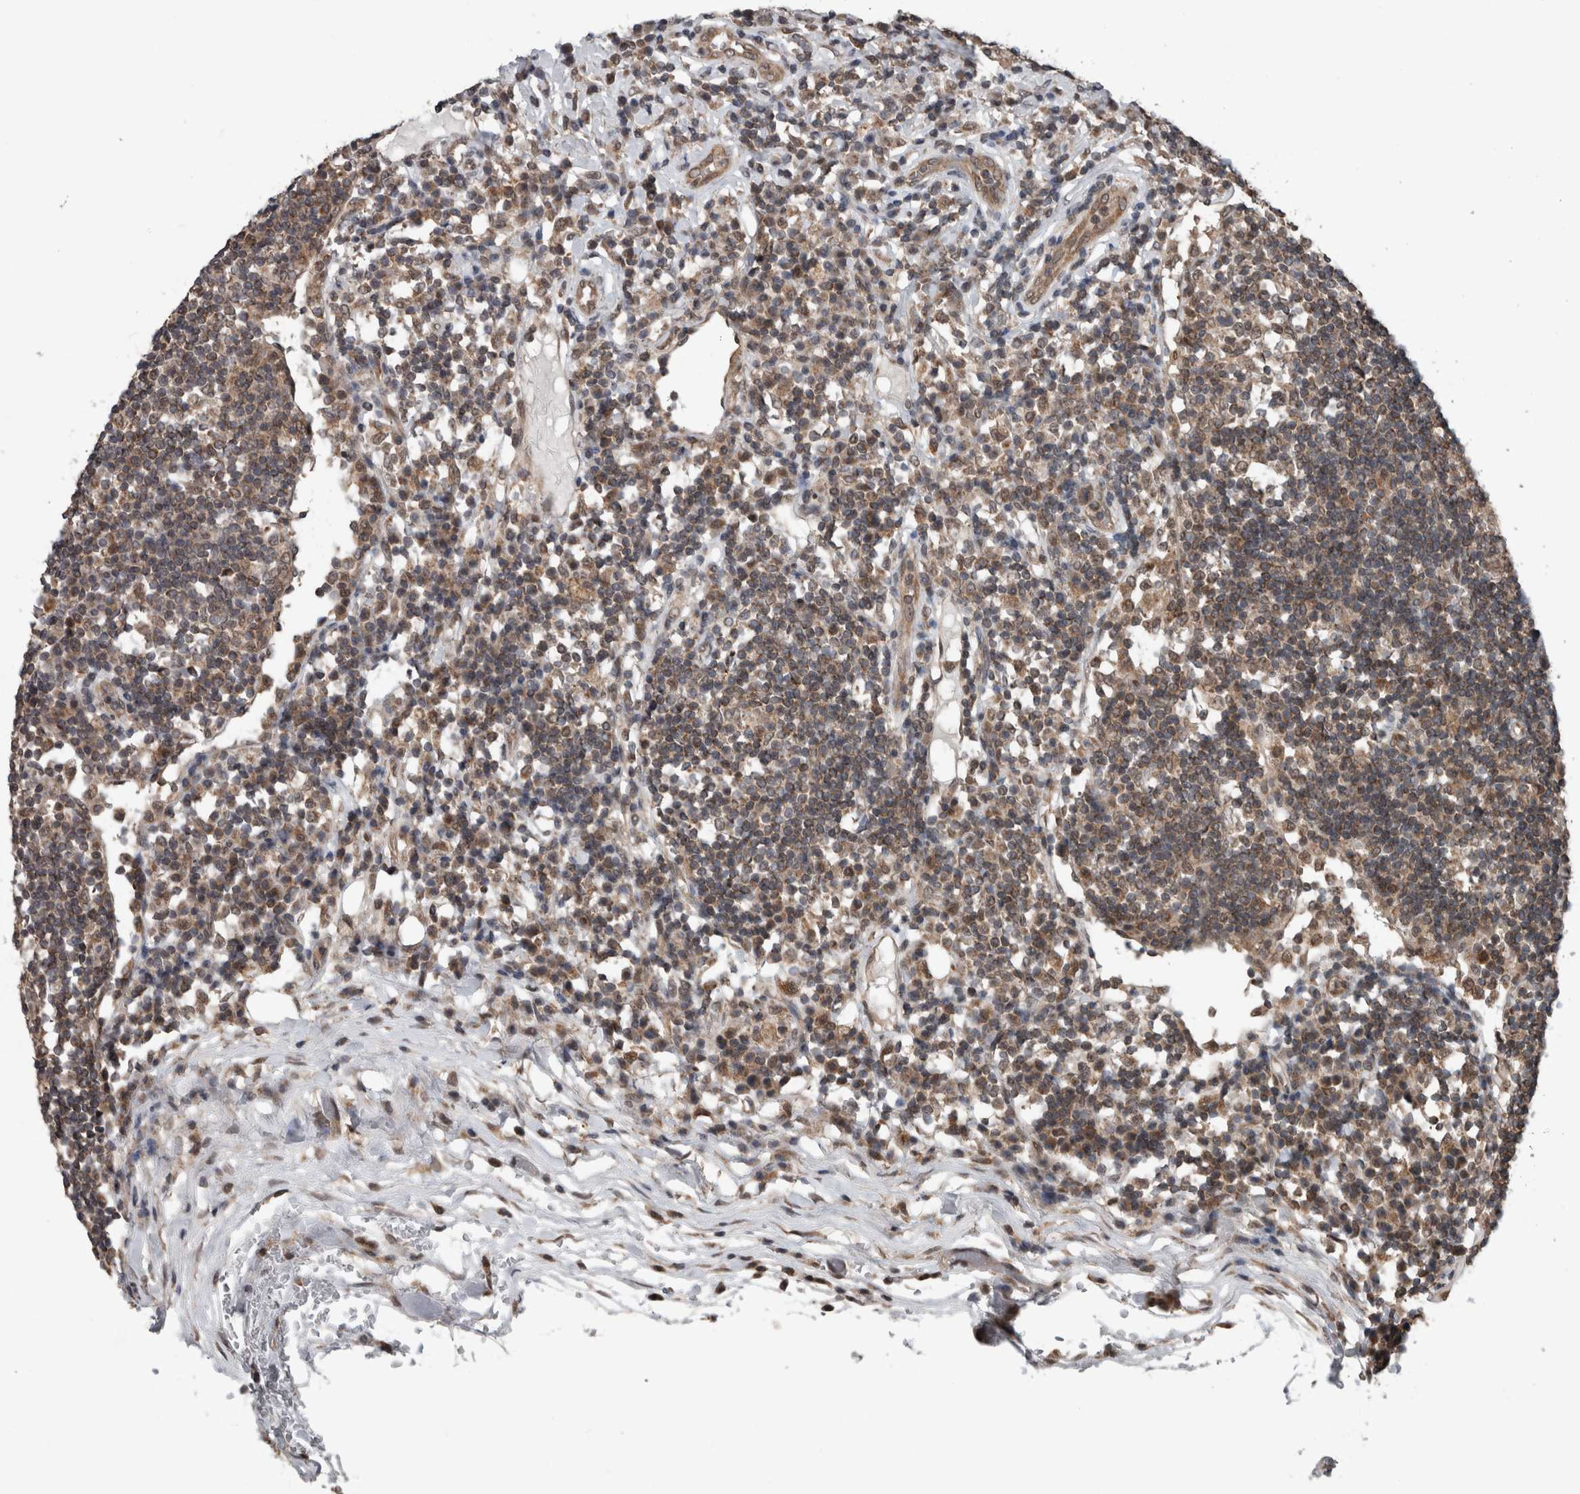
{"staining": {"intensity": "moderate", "quantity": ">75%", "location": "cytoplasmic/membranous"}, "tissue": "lymph node", "cell_type": "Germinal center cells", "image_type": "normal", "snomed": [{"axis": "morphology", "description": "Normal tissue, NOS"}, {"axis": "topography", "description": "Lymph node"}], "caption": "Protein analysis of benign lymph node reveals moderate cytoplasmic/membranous positivity in approximately >75% of germinal center cells.", "gene": "ENY2", "patient": {"sex": "female", "age": 53}}